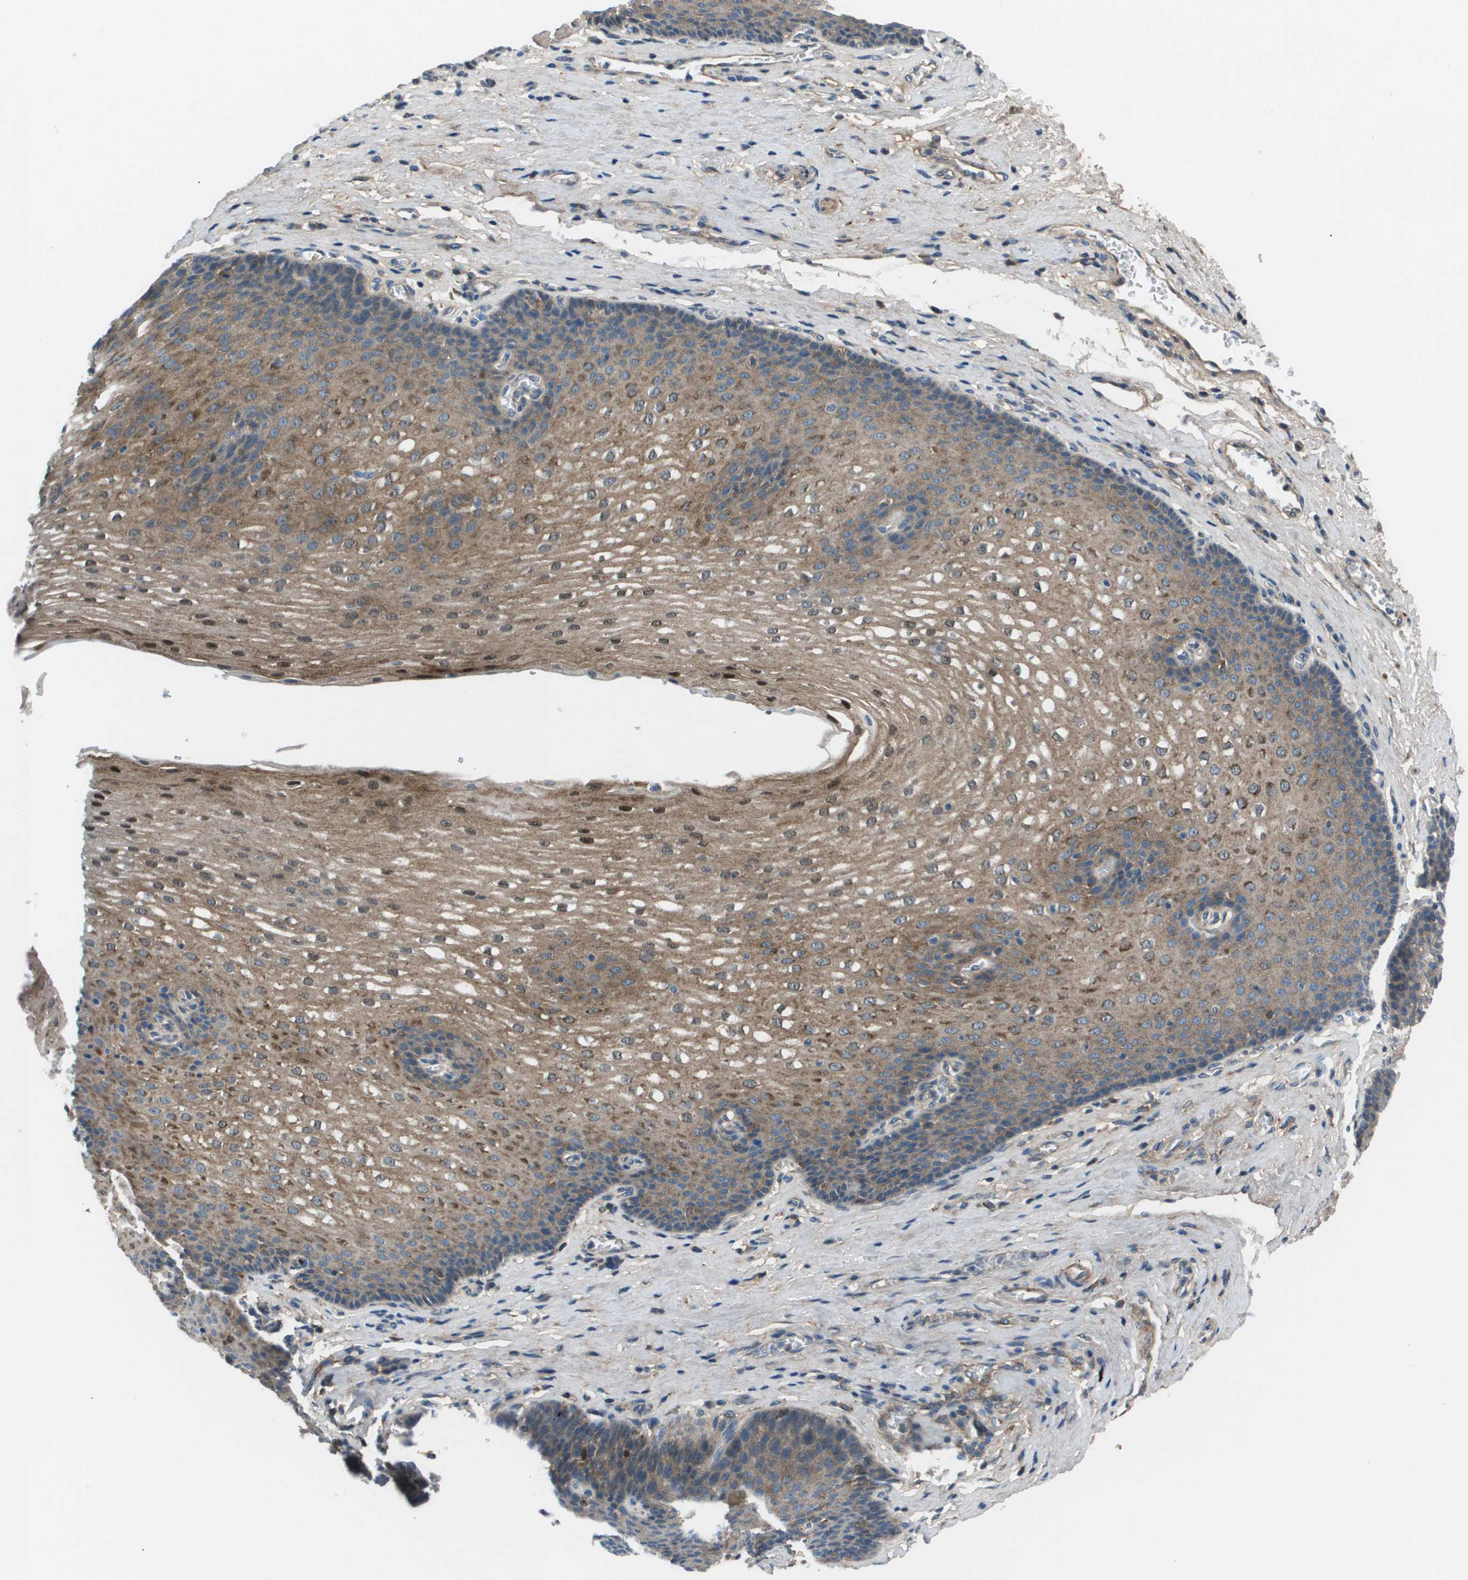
{"staining": {"intensity": "moderate", "quantity": ">75%", "location": "cytoplasmic/membranous"}, "tissue": "esophagus", "cell_type": "Squamous epithelial cells", "image_type": "normal", "snomed": [{"axis": "morphology", "description": "Normal tissue, NOS"}, {"axis": "topography", "description": "Esophagus"}], "caption": "Immunohistochemistry (IHC) histopathology image of benign esophagus: human esophagus stained using immunohistochemistry (IHC) displays medium levels of moderate protein expression localized specifically in the cytoplasmic/membranous of squamous epithelial cells, appearing as a cytoplasmic/membranous brown color.", "gene": "PCOLCE", "patient": {"sex": "male", "age": 48}}